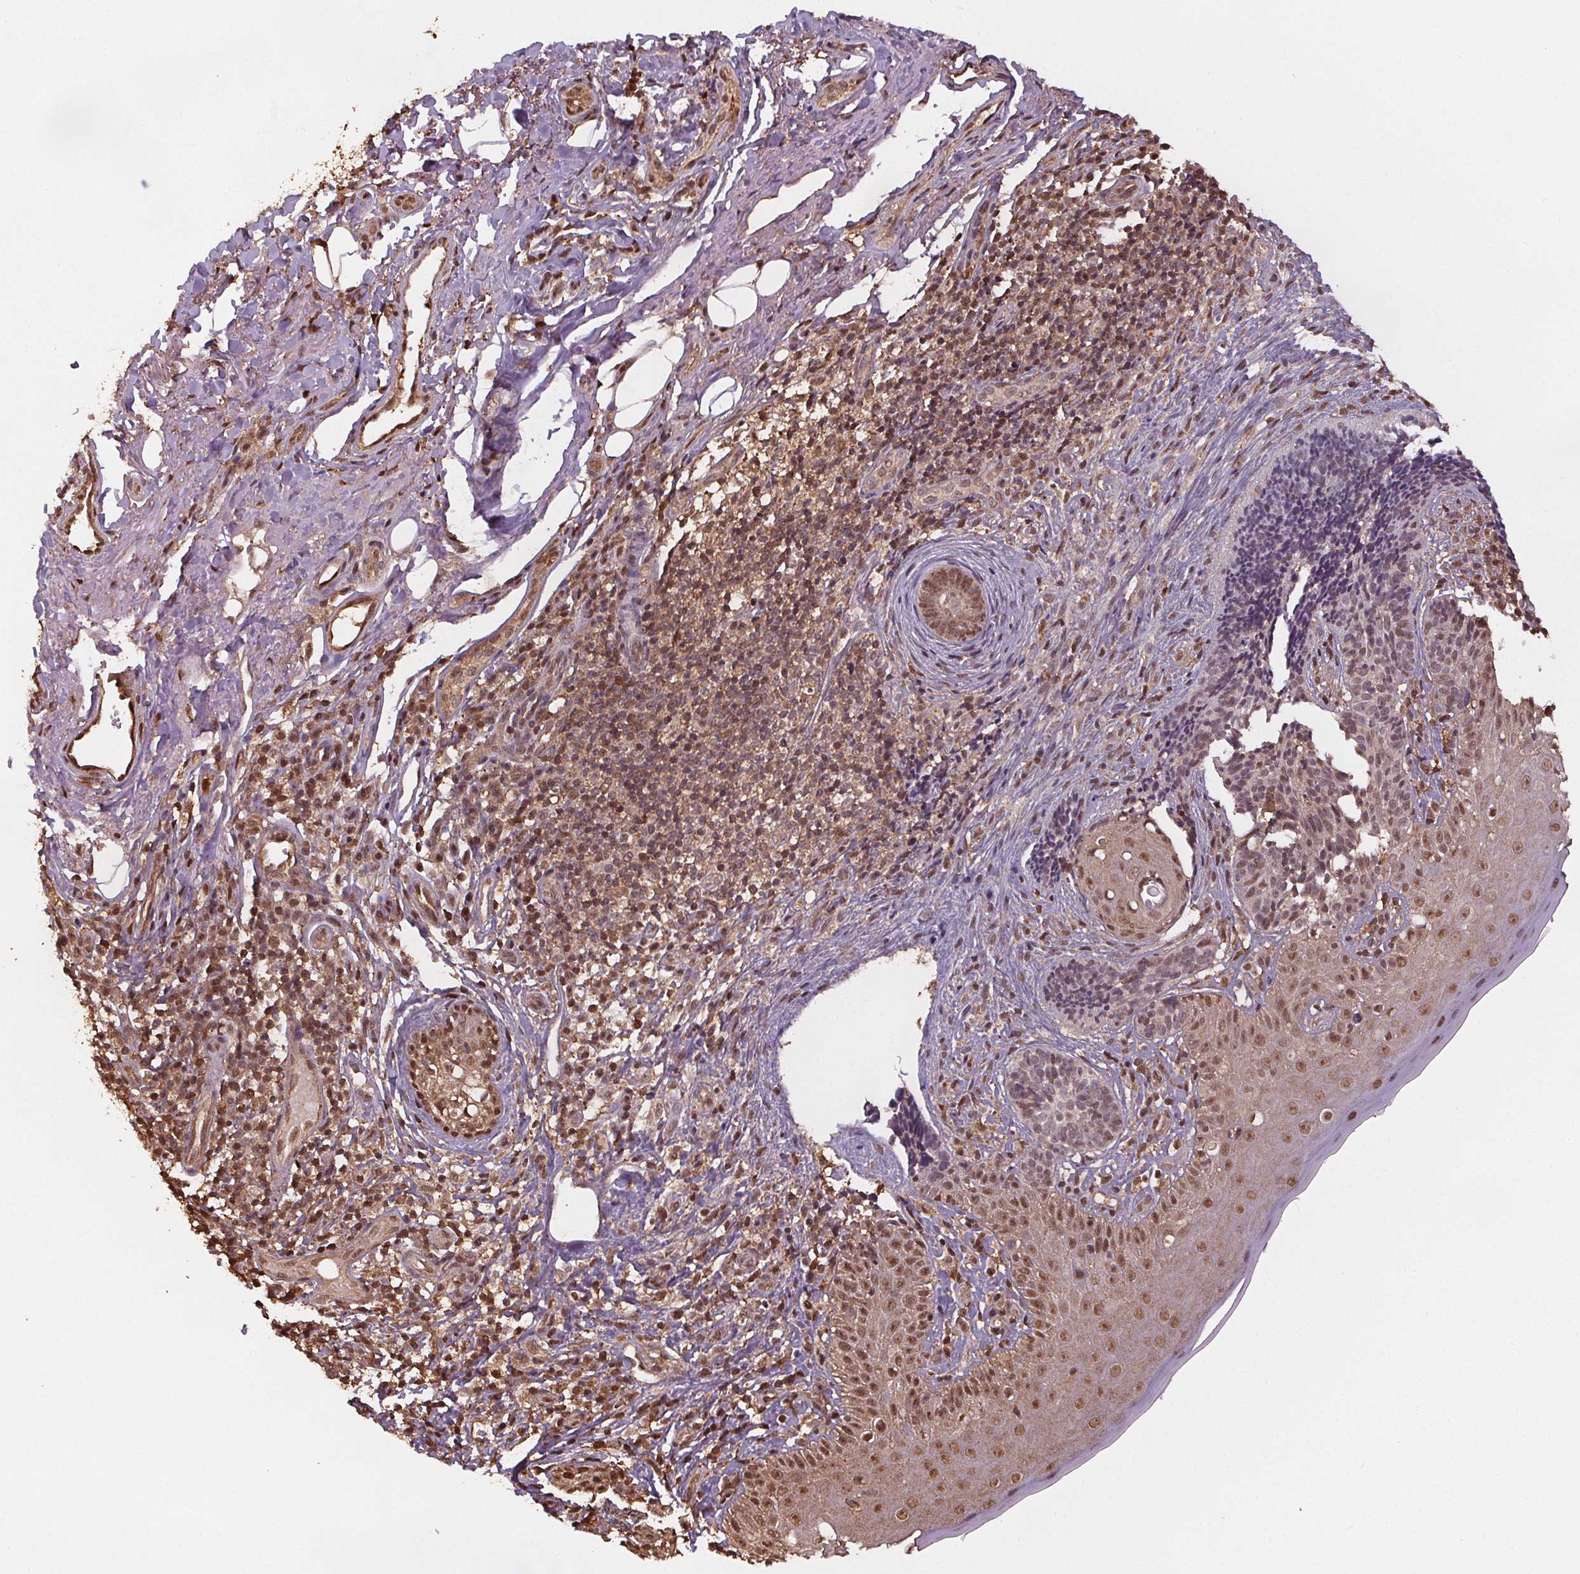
{"staining": {"intensity": "moderate", "quantity": ">75%", "location": "cytoplasmic/membranous,nuclear"}, "tissue": "skin cancer", "cell_type": "Tumor cells", "image_type": "cancer", "snomed": [{"axis": "morphology", "description": "Normal tissue, NOS"}, {"axis": "morphology", "description": "Basal cell carcinoma"}, {"axis": "topography", "description": "Skin"}], "caption": "Protein expression analysis of human skin cancer (basal cell carcinoma) reveals moderate cytoplasmic/membranous and nuclear staining in approximately >75% of tumor cells. Immunohistochemistry (ihc) stains the protein in brown and the nuclei are stained blue.", "gene": "ENO1", "patient": {"sex": "male", "age": 68}}